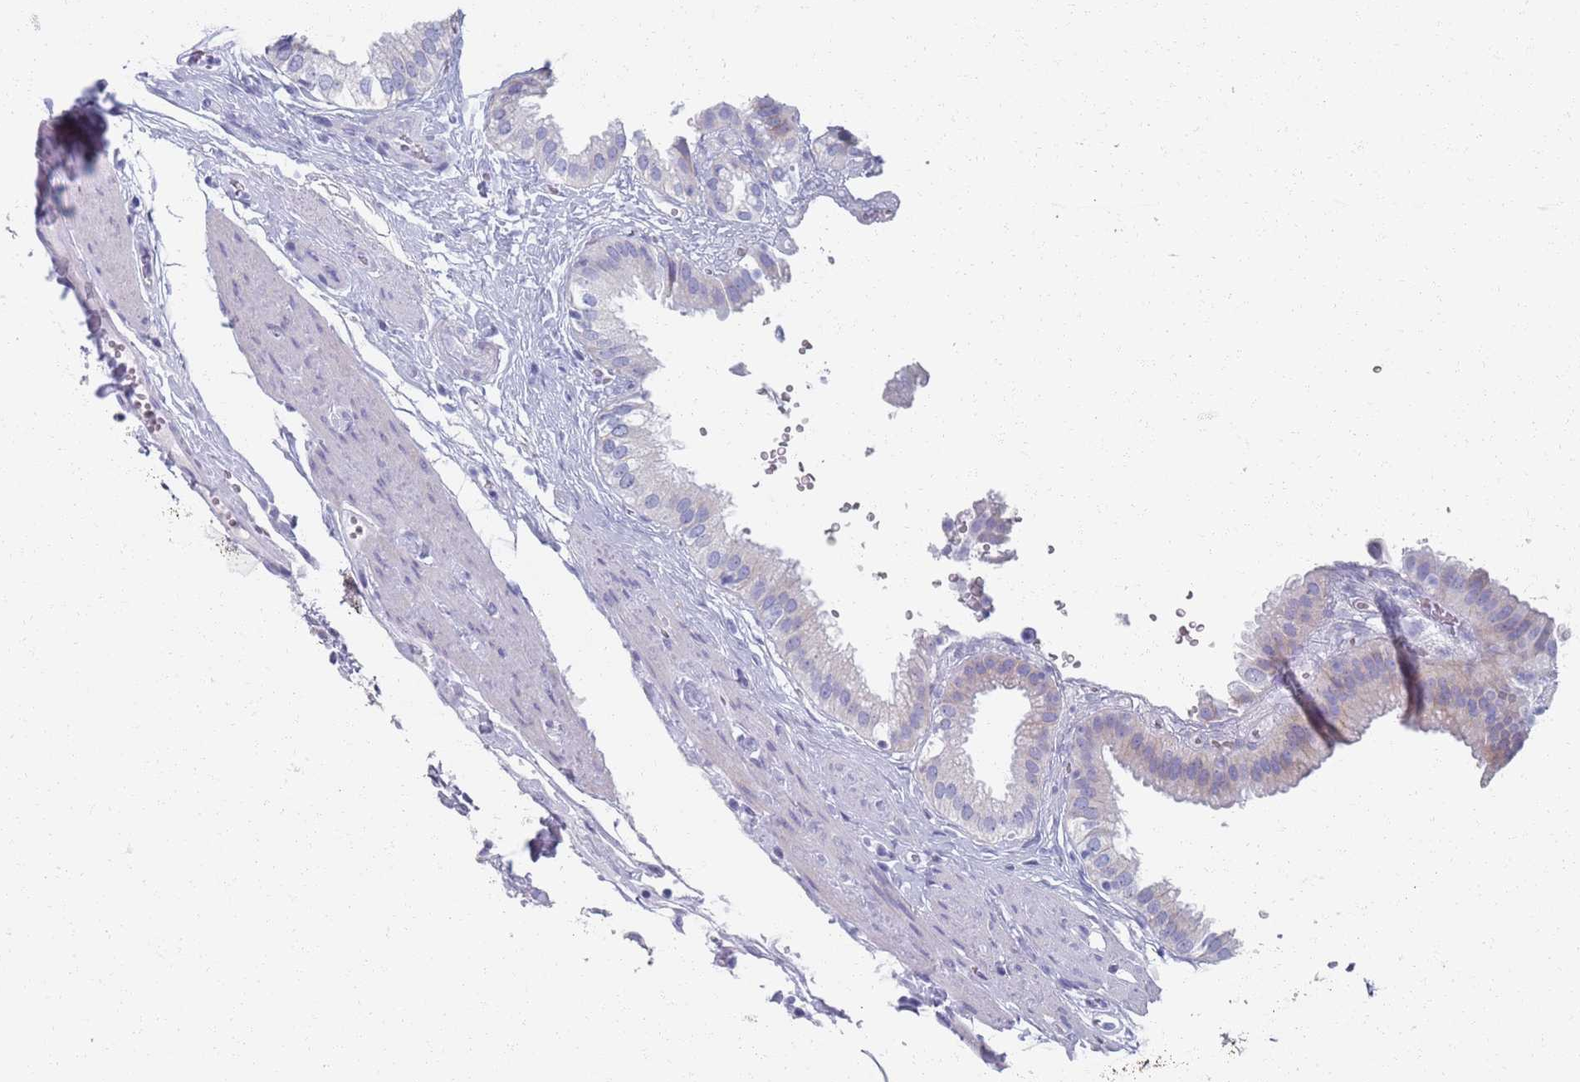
{"staining": {"intensity": "weak", "quantity": "<25%", "location": "cytoplasmic/membranous"}, "tissue": "gallbladder", "cell_type": "Glandular cells", "image_type": "normal", "snomed": [{"axis": "morphology", "description": "Normal tissue, NOS"}, {"axis": "topography", "description": "Gallbladder"}], "caption": "High power microscopy photomicrograph of an IHC micrograph of unremarkable gallbladder, revealing no significant staining in glandular cells. The staining is performed using DAB (3,3'-diaminobenzidine) brown chromogen with nuclei counter-stained in using hematoxylin.", "gene": "PLOD1", "patient": {"sex": "female", "age": 61}}